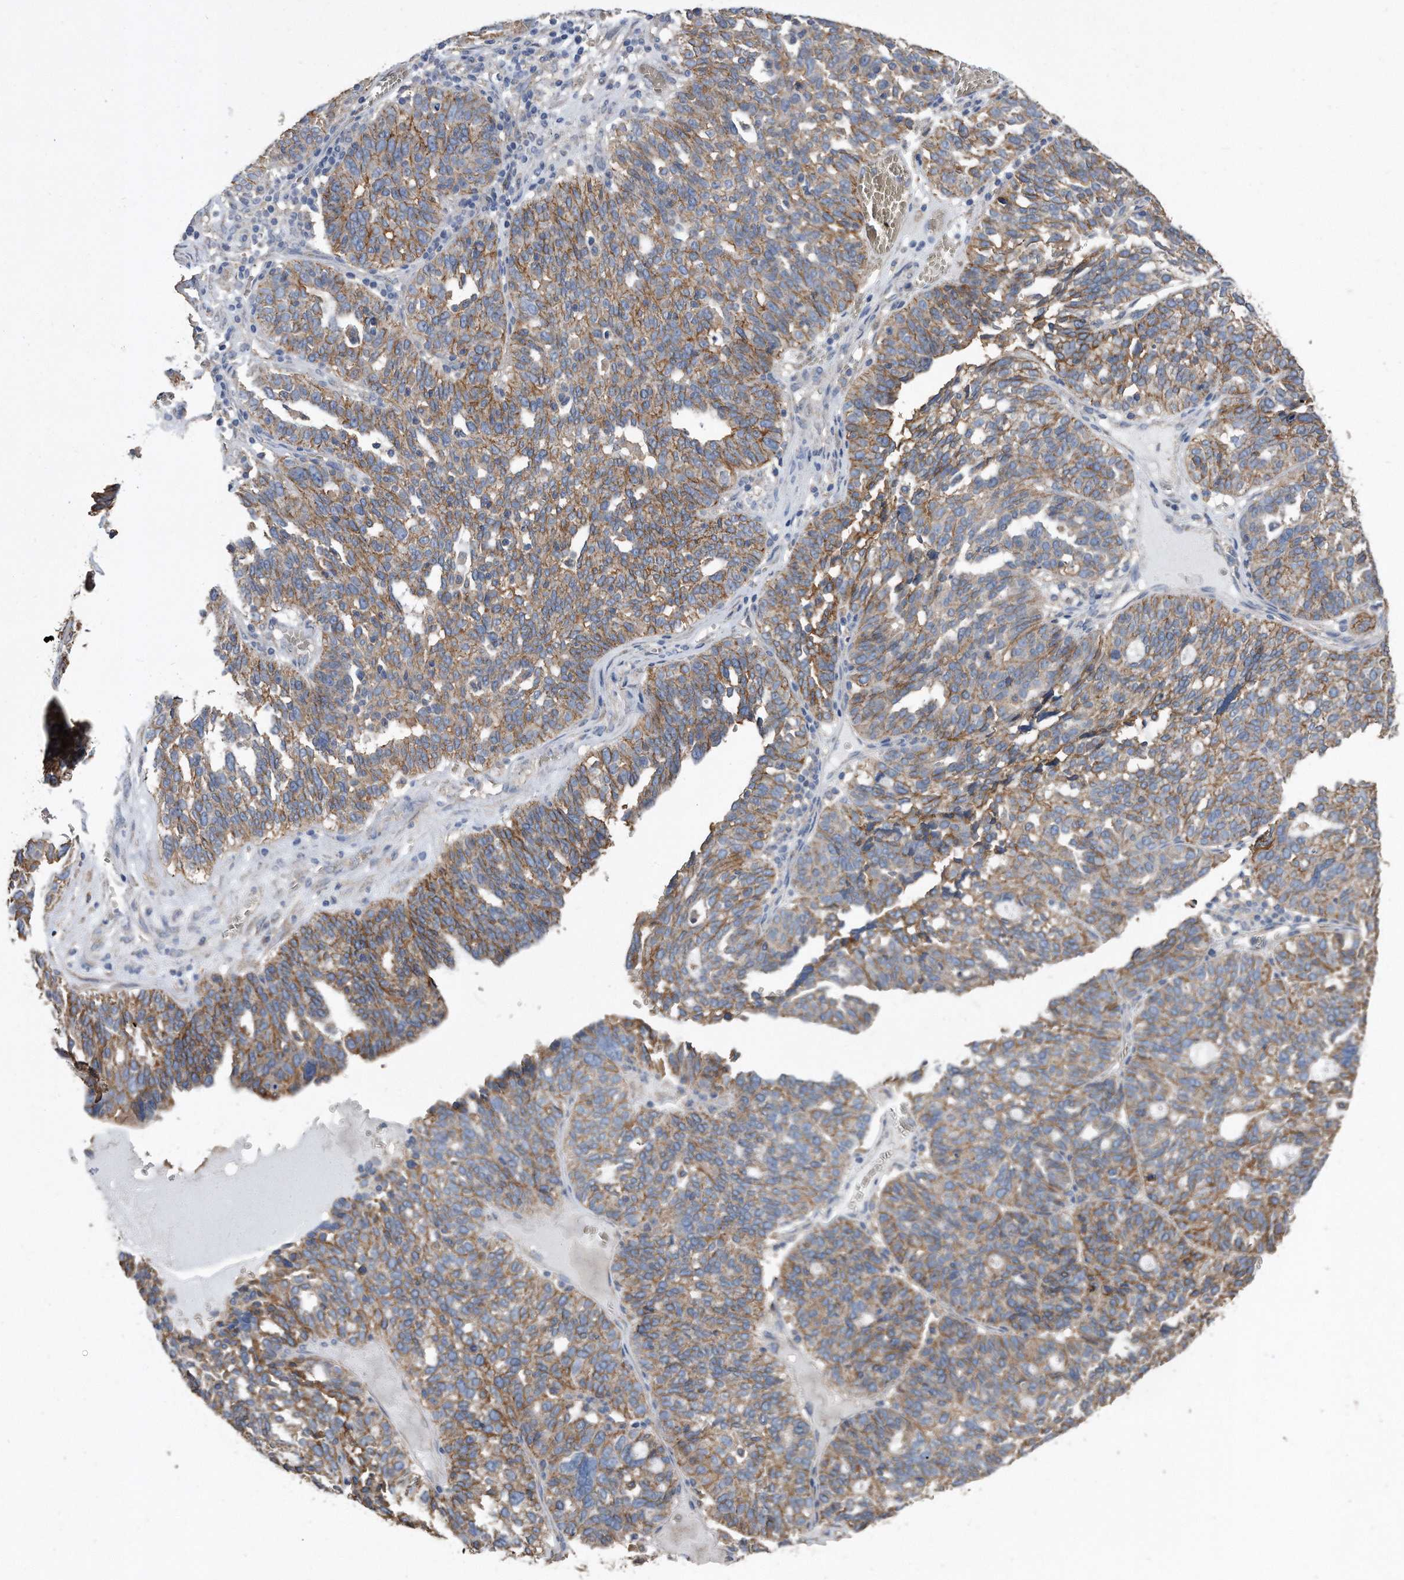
{"staining": {"intensity": "moderate", "quantity": ">75%", "location": "cytoplasmic/membranous"}, "tissue": "ovarian cancer", "cell_type": "Tumor cells", "image_type": "cancer", "snomed": [{"axis": "morphology", "description": "Cystadenocarcinoma, serous, NOS"}, {"axis": "topography", "description": "Ovary"}], "caption": "Immunohistochemistry photomicrograph of human ovarian serous cystadenocarcinoma stained for a protein (brown), which displays medium levels of moderate cytoplasmic/membranous expression in approximately >75% of tumor cells.", "gene": "CDCP1", "patient": {"sex": "female", "age": 59}}